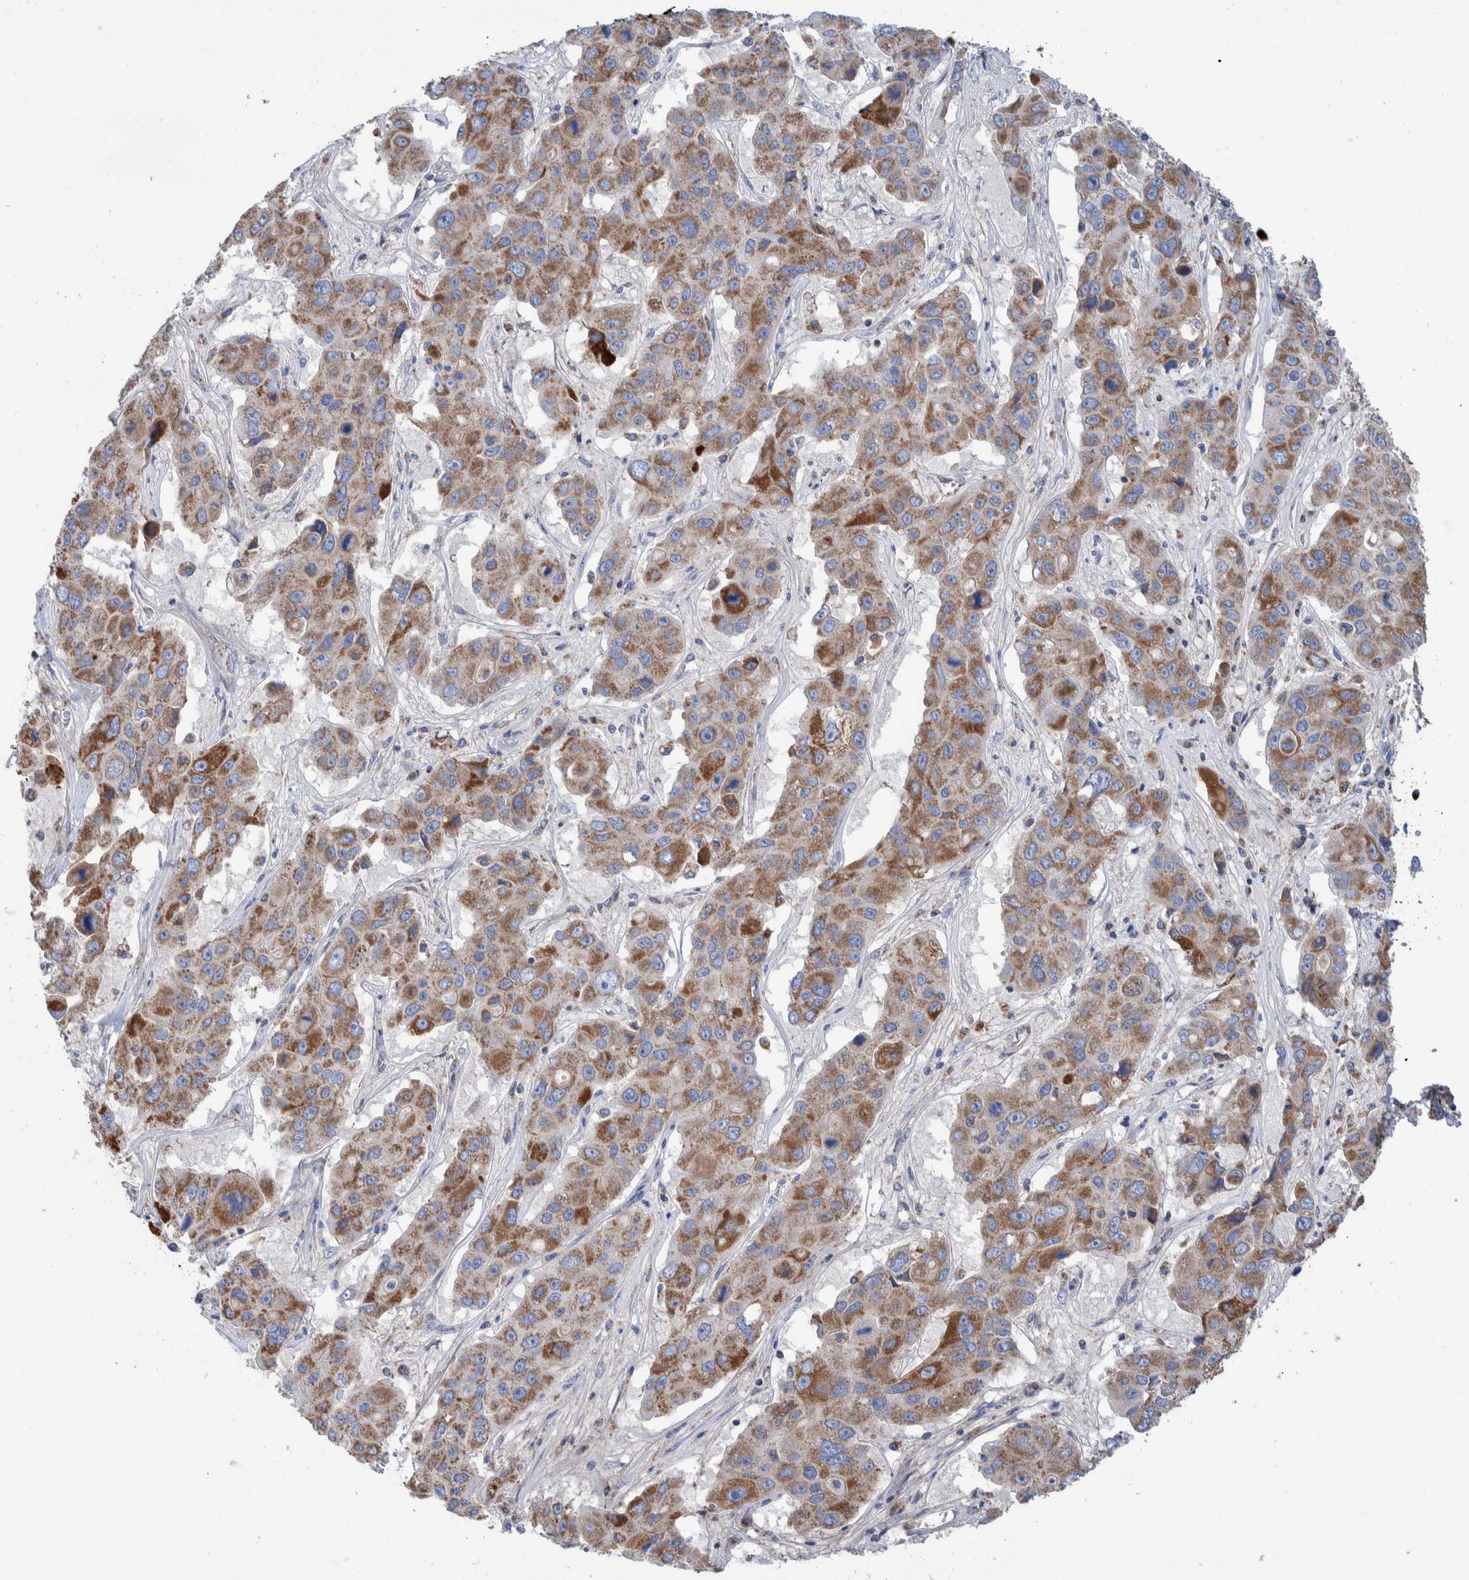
{"staining": {"intensity": "moderate", "quantity": ">75%", "location": "cytoplasmic/membranous"}, "tissue": "liver cancer", "cell_type": "Tumor cells", "image_type": "cancer", "snomed": [{"axis": "morphology", "description": "Cholangiocarcinoma"}, {"axis": "topography", "description": "Liver"}], "caption": "High-power microscopy captured an immunohistochemistry (IHC) micrograph of liver cancer (cholangiocarcinoma), revealing moderate cytoplasmic/membranous positivity in approximately >75% of tumor cells.", "gene": "DECR1", "patient": {"sex": "male", "age": 67}}